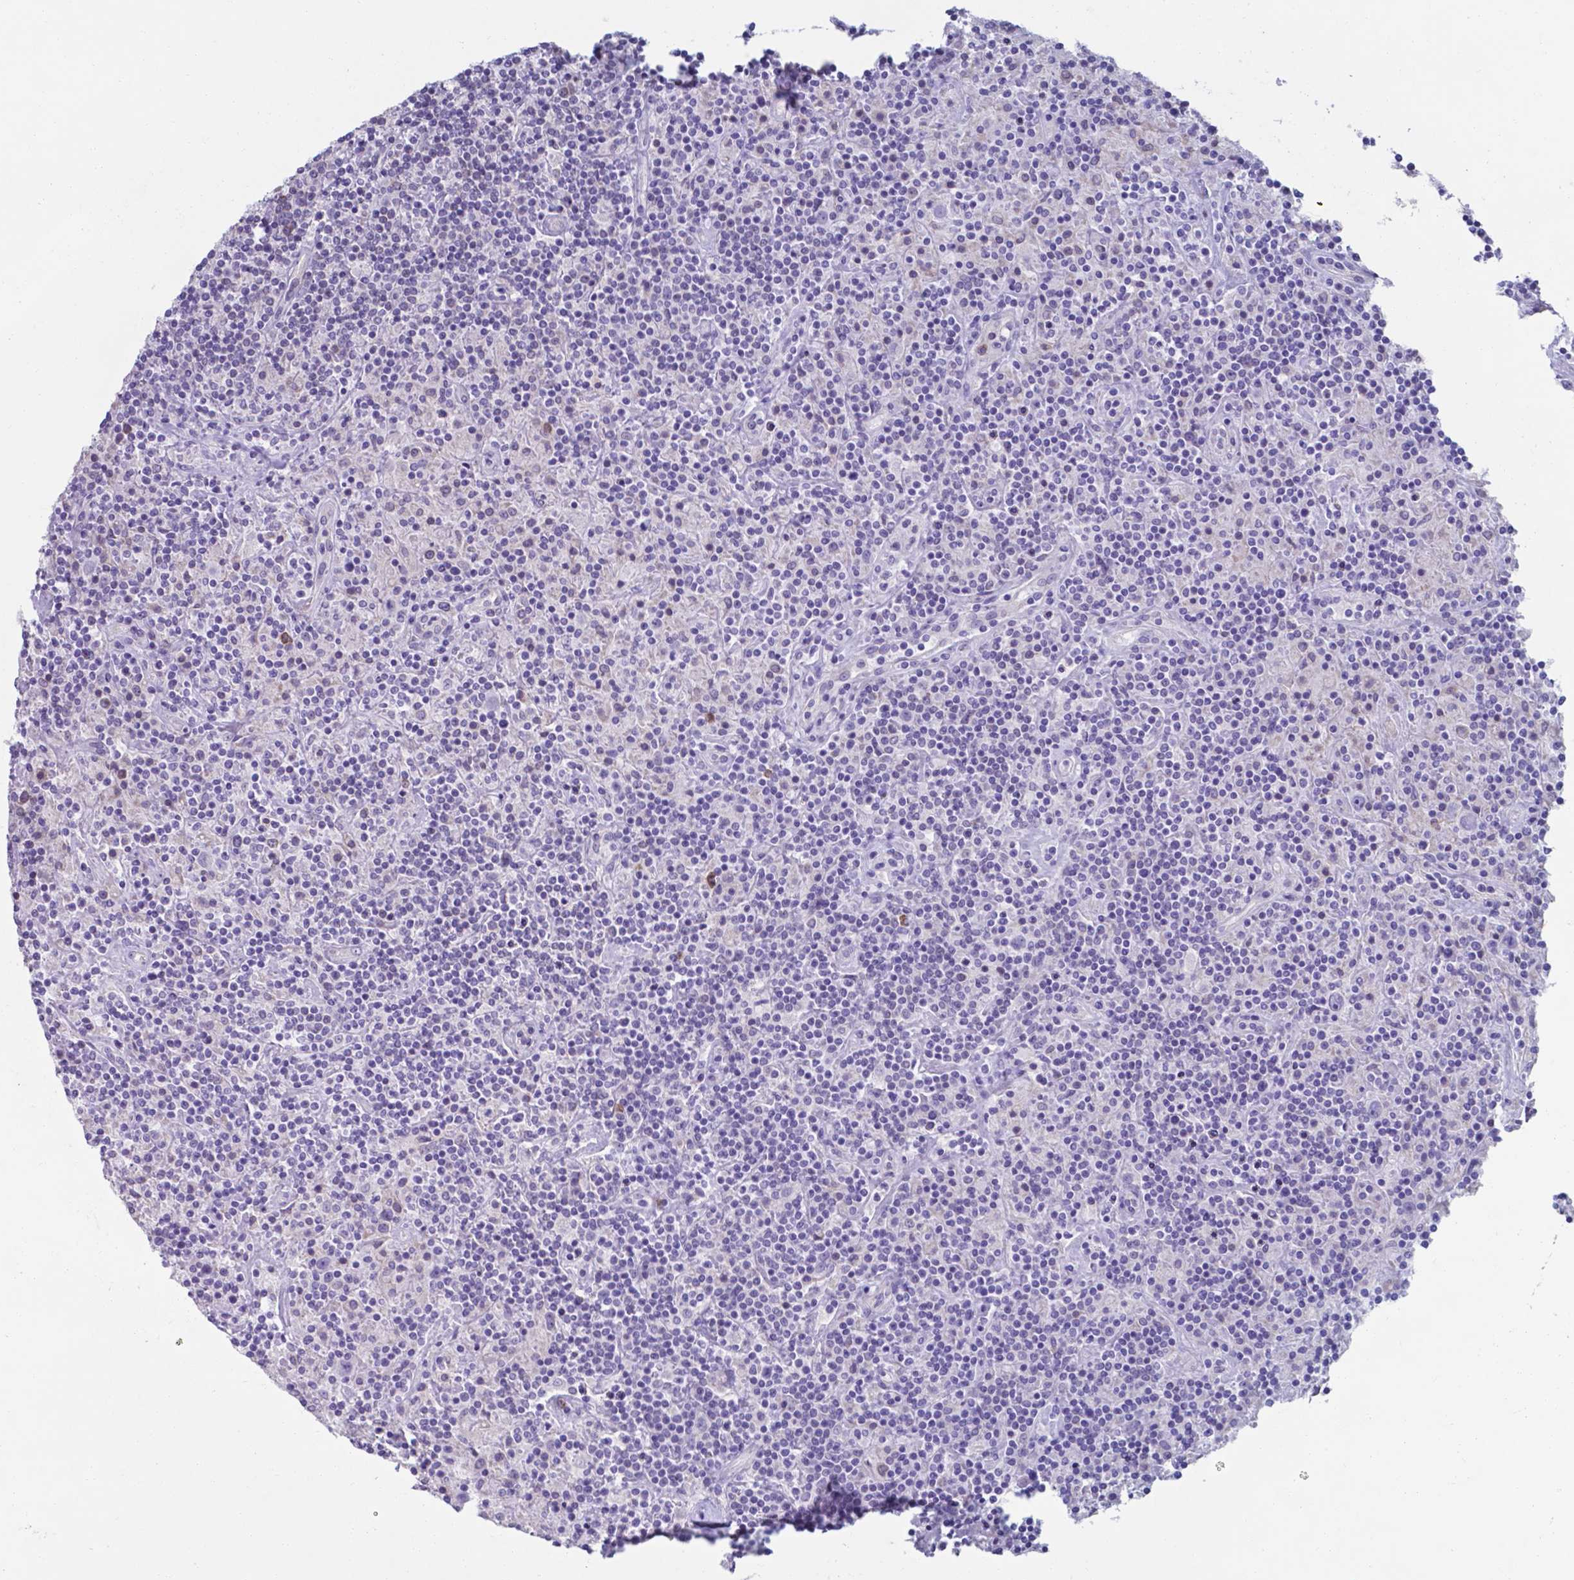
{"staining": {"intensity": "negative", "quantity": "none", "location": "none"}, "tissue": "lymphoma", "cell_type": "Tumor cells", "image_type": "cancer", "snomed": [{"axis": "morphology", "description": "Hodgkin's disease, NOS"}, {"axis": "topography", "description": "Lymph node"}], "caption": "Tumor cells show no significant expression in Hodgkin's disease. (DAB (3,3'-diaminobenzidine) immunohistochemistry (IHC) visualized using brightfield microscopy, high magnification).", "gene": "UBE2J1", "patient": {"sex": "male", "age": 70}}